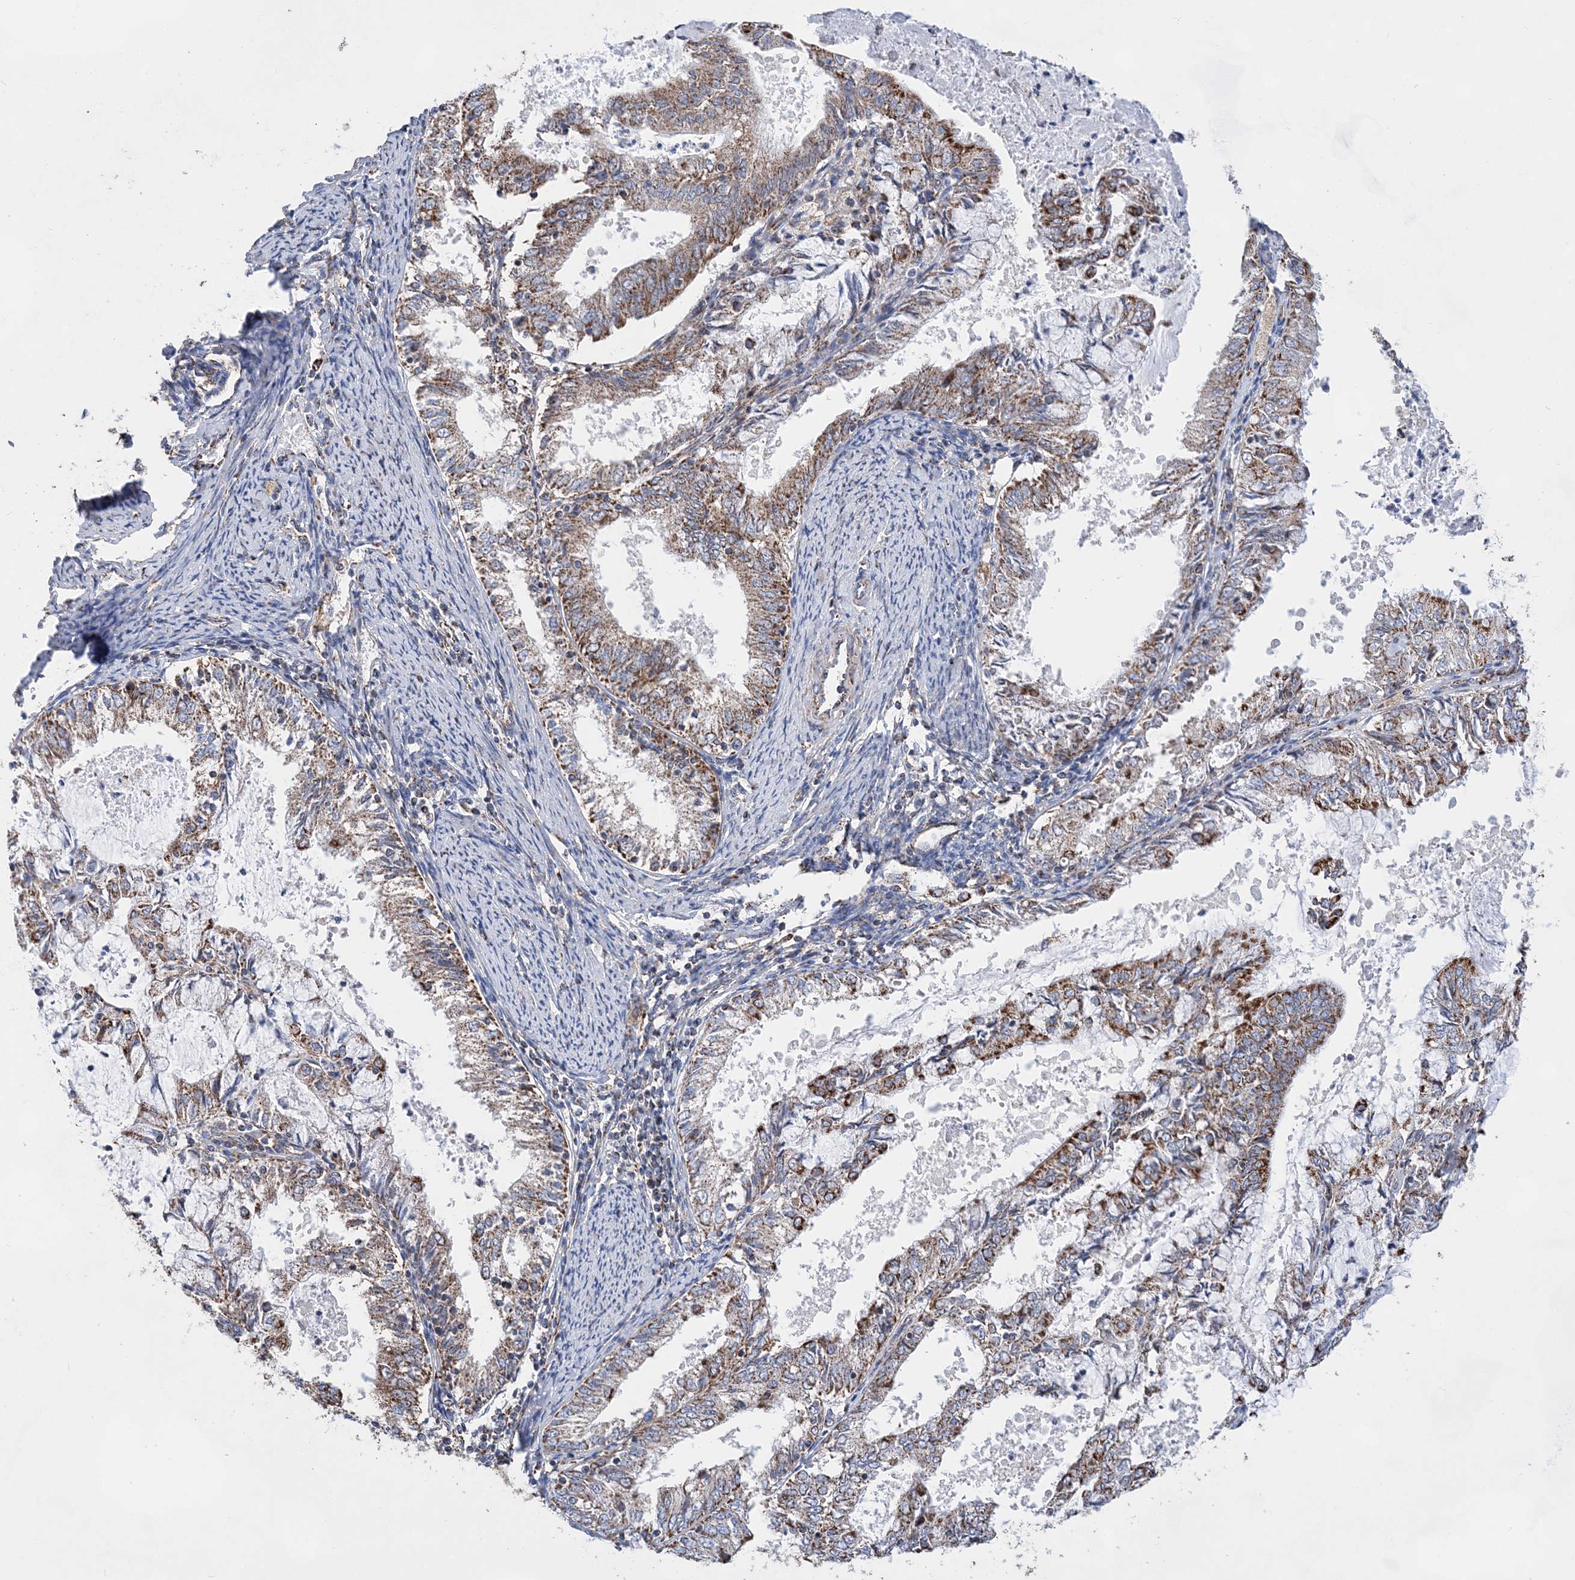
{"staining": {"intensity": "moderate", "quantity": ">75%", "location": "cytoplasmic/membranous"}, "tissue": "endometrial cancer", "cell_type": "Tumor cells", "image_type": "cancer", "snomed": [{"axis": "morphology", "description": "Adenocarcinoma, NOS"}, {"axis": "topography", "description": "Endometrium"}], "caption": "The immunohistochemical stain labels moderate cytoplasmic/membranous expression in tumor cells of adenocarcinoma (endometrial) tissue.", "gene": "ACOT9", "patient": {"sex": "female", "age": 57}}